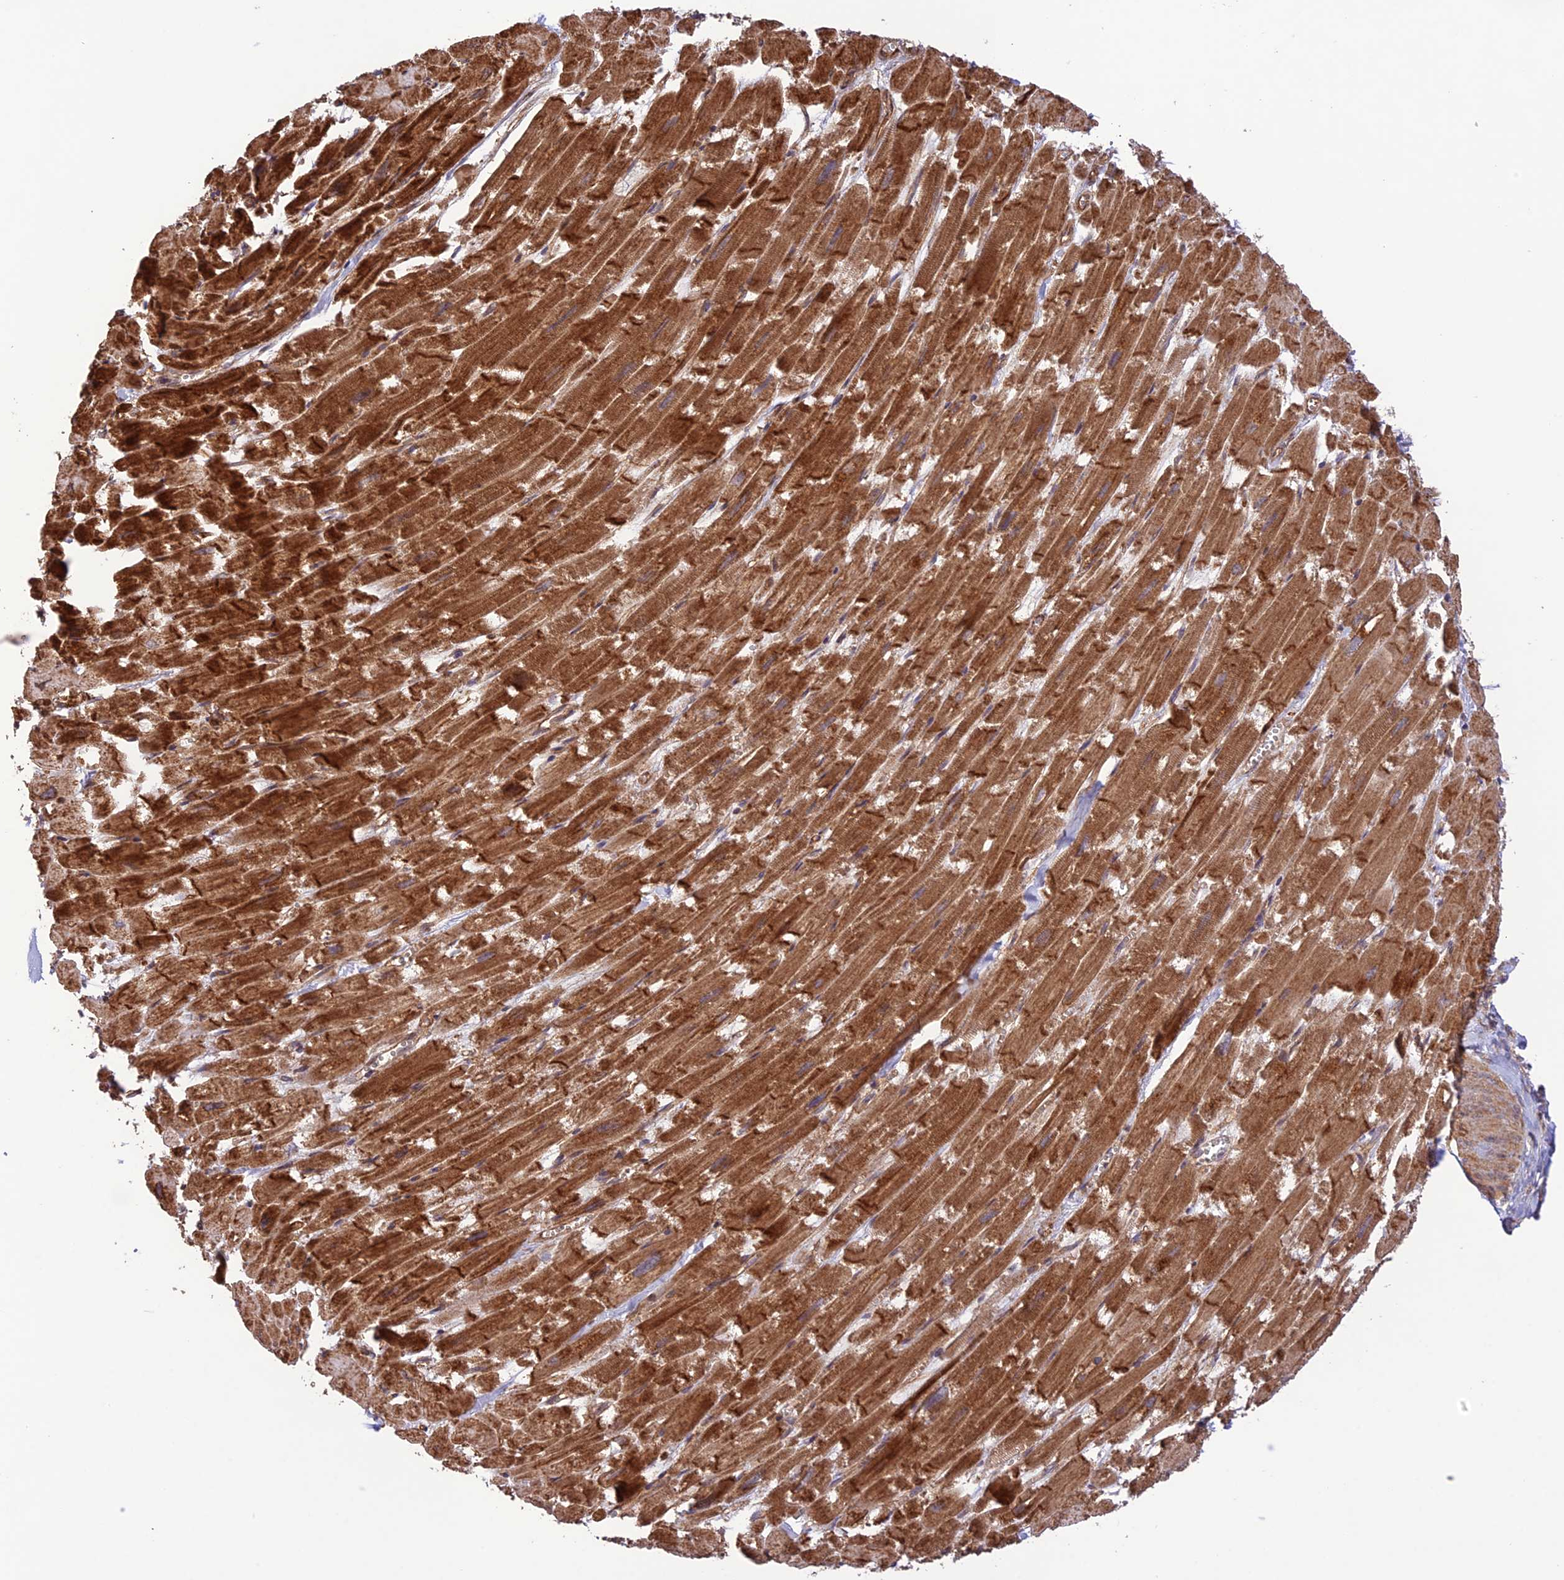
{"staining": {"intensity": "strong", "quantity": ">75%", "location": "cytoplasmic/membranous"}, "tissue": "heart muscle", "cell_type": "Cardiomyocytes", "image_type": "normal", "snomed": [{"axis": "morphology", "description": "Normal tissue, NOS"}, {"axis": "topography", "description": "Heart"}], "caption": "The photomicrograph reveals staining of unremarkable heart muscle, revealing strong cytoplasmic/membranous protein positivity (brown color) within cardiomyocytes. The staining is performed using DAB brown chromogen to label protein expression. The nuclei are counter-stained blue using hematoxylin.", "gene": "FCHSD1", "patient": {"sex": "male", "age": 54}}